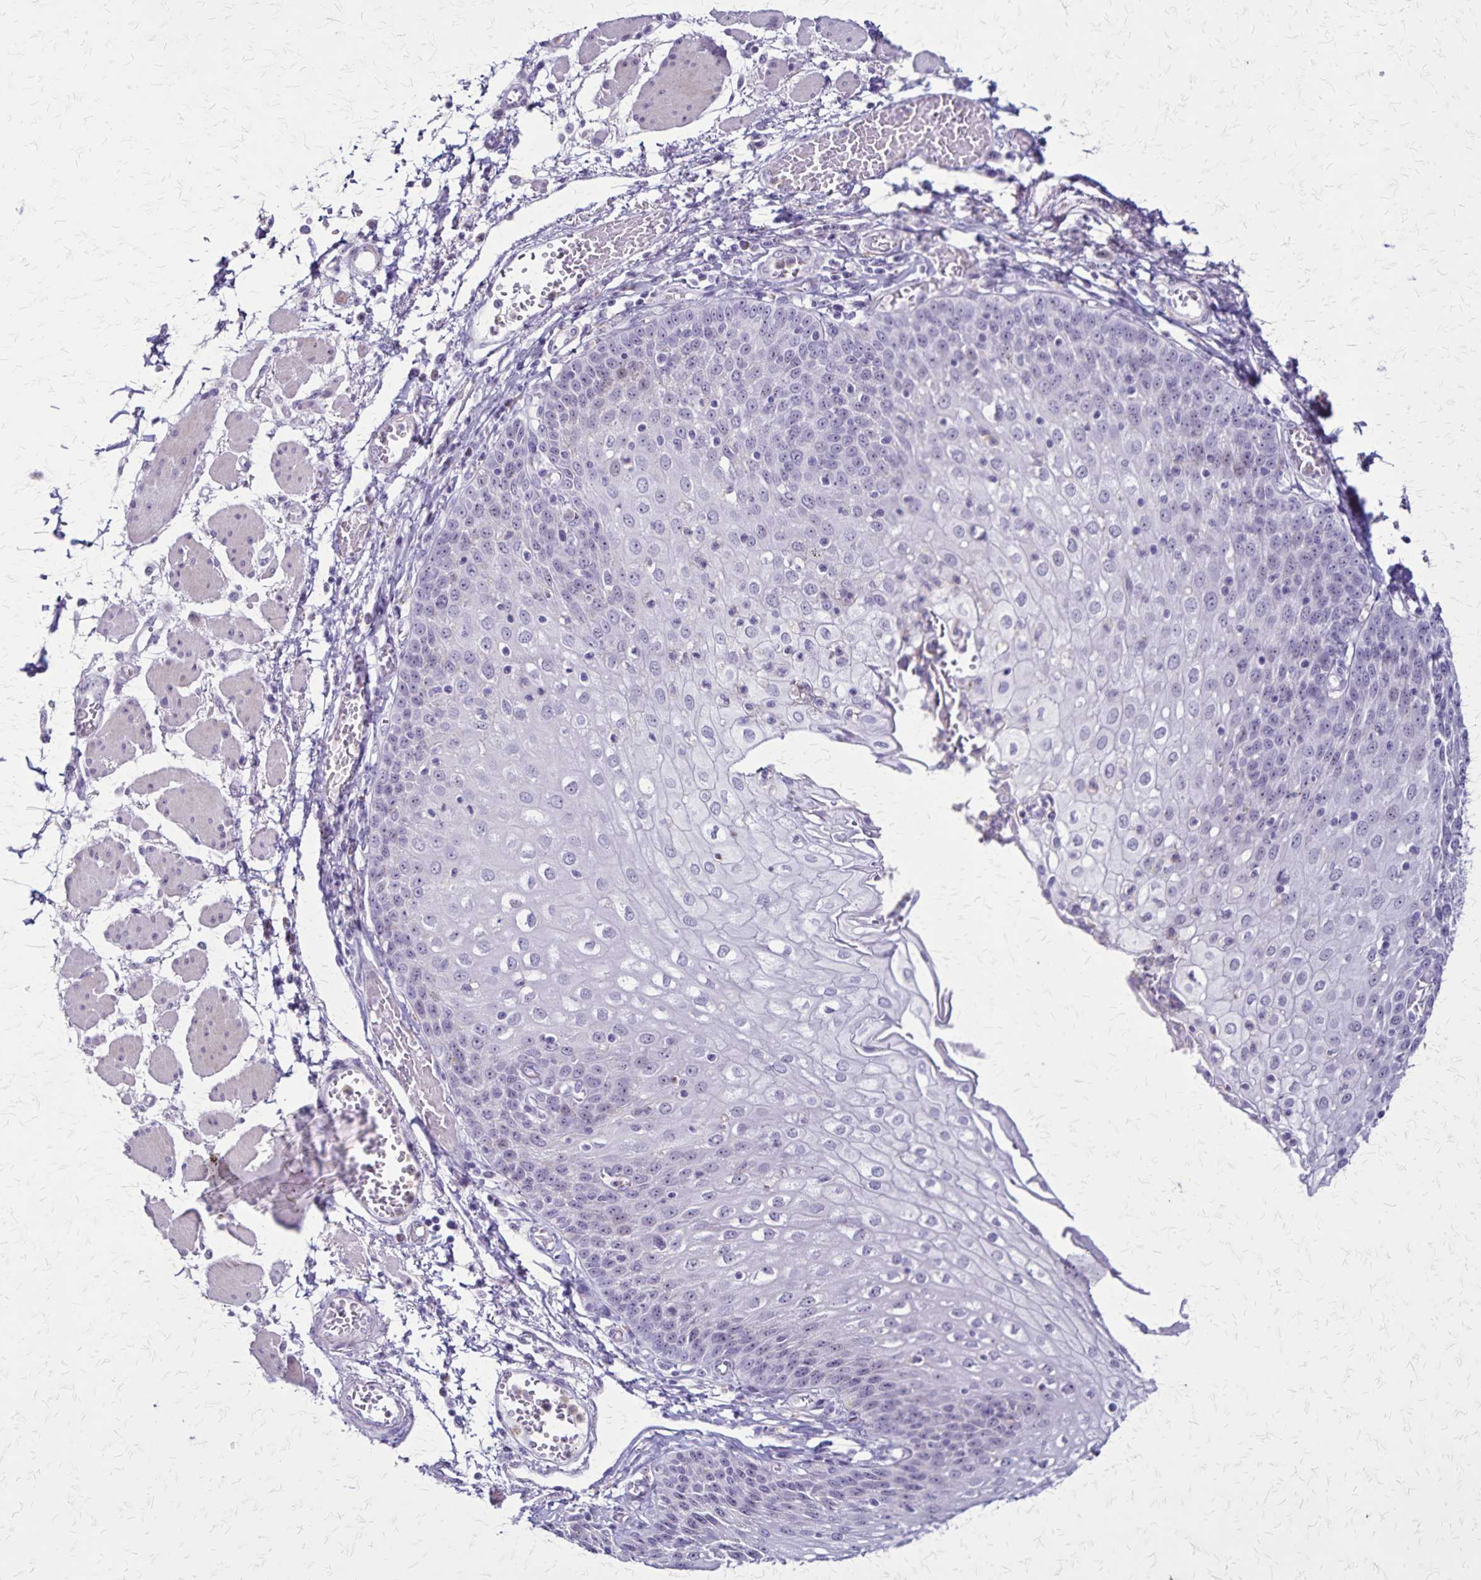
{"staining": {"intensity": "weak", "quantity": "<25%", "location": "nuclear"}, "tissue": "esophagus", "cell_type": "Squamous epithelial cells", "image_type": "normal", "snomed": [{"axis": "morphology", "description": "Normal tissue, NOS"}, {"axis": "morphology", "description": "Adenocarcinoma, NOS"}, {"axis": "topography", "description": "Esophagus"}], "caption": "Immunohistochemistry micrograph of normal esophagus: human esophagus stained with DAB (3,3'-diaminobenzidine) exhibits no significant protein staining in squamous epithelial cells.", "gene": "OR51B5", "patient": {"sex": "male", "age": 81}}